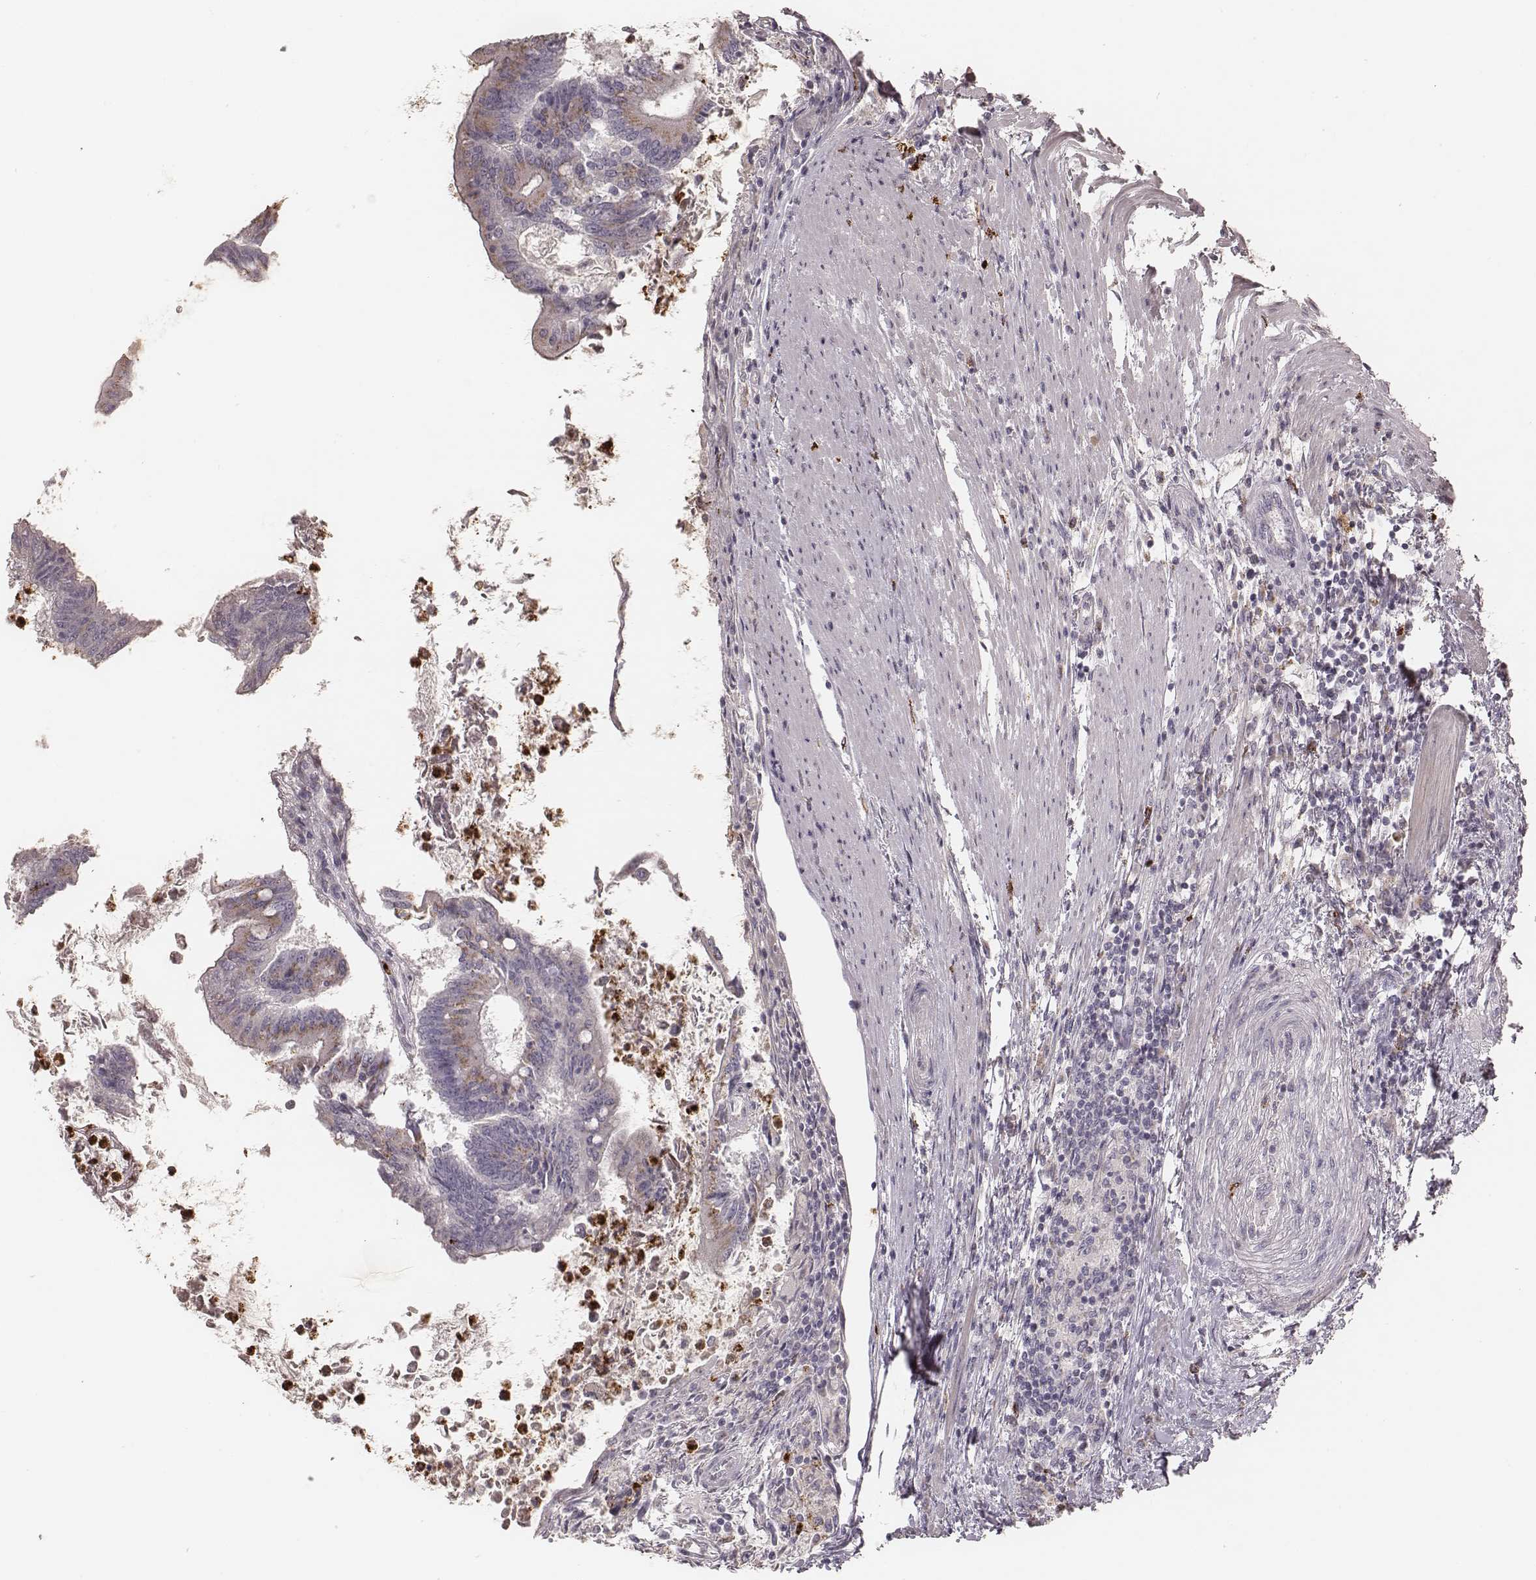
{"staining": {"intensity": "weak", "quantity": ">75%", "location": "cytoplasmic/membranous"}, "tissue": "colorectal cancer", "cell_type": "Tumor cells", "image_type": "cancer", "snomed": [{"axis": "morphology", "description": "Adenocarcinoma, NOS"}, {"axis": "topography", "description": "Colon"}], "caption": "Tumor cells display low levels of weak cytoplasmic/membranous positivity in about >75% of cells in human colorectal cancer (adenocarcinoma).", "gene": "ABCA7", "patient": {"sex": "female", "age": 70}}